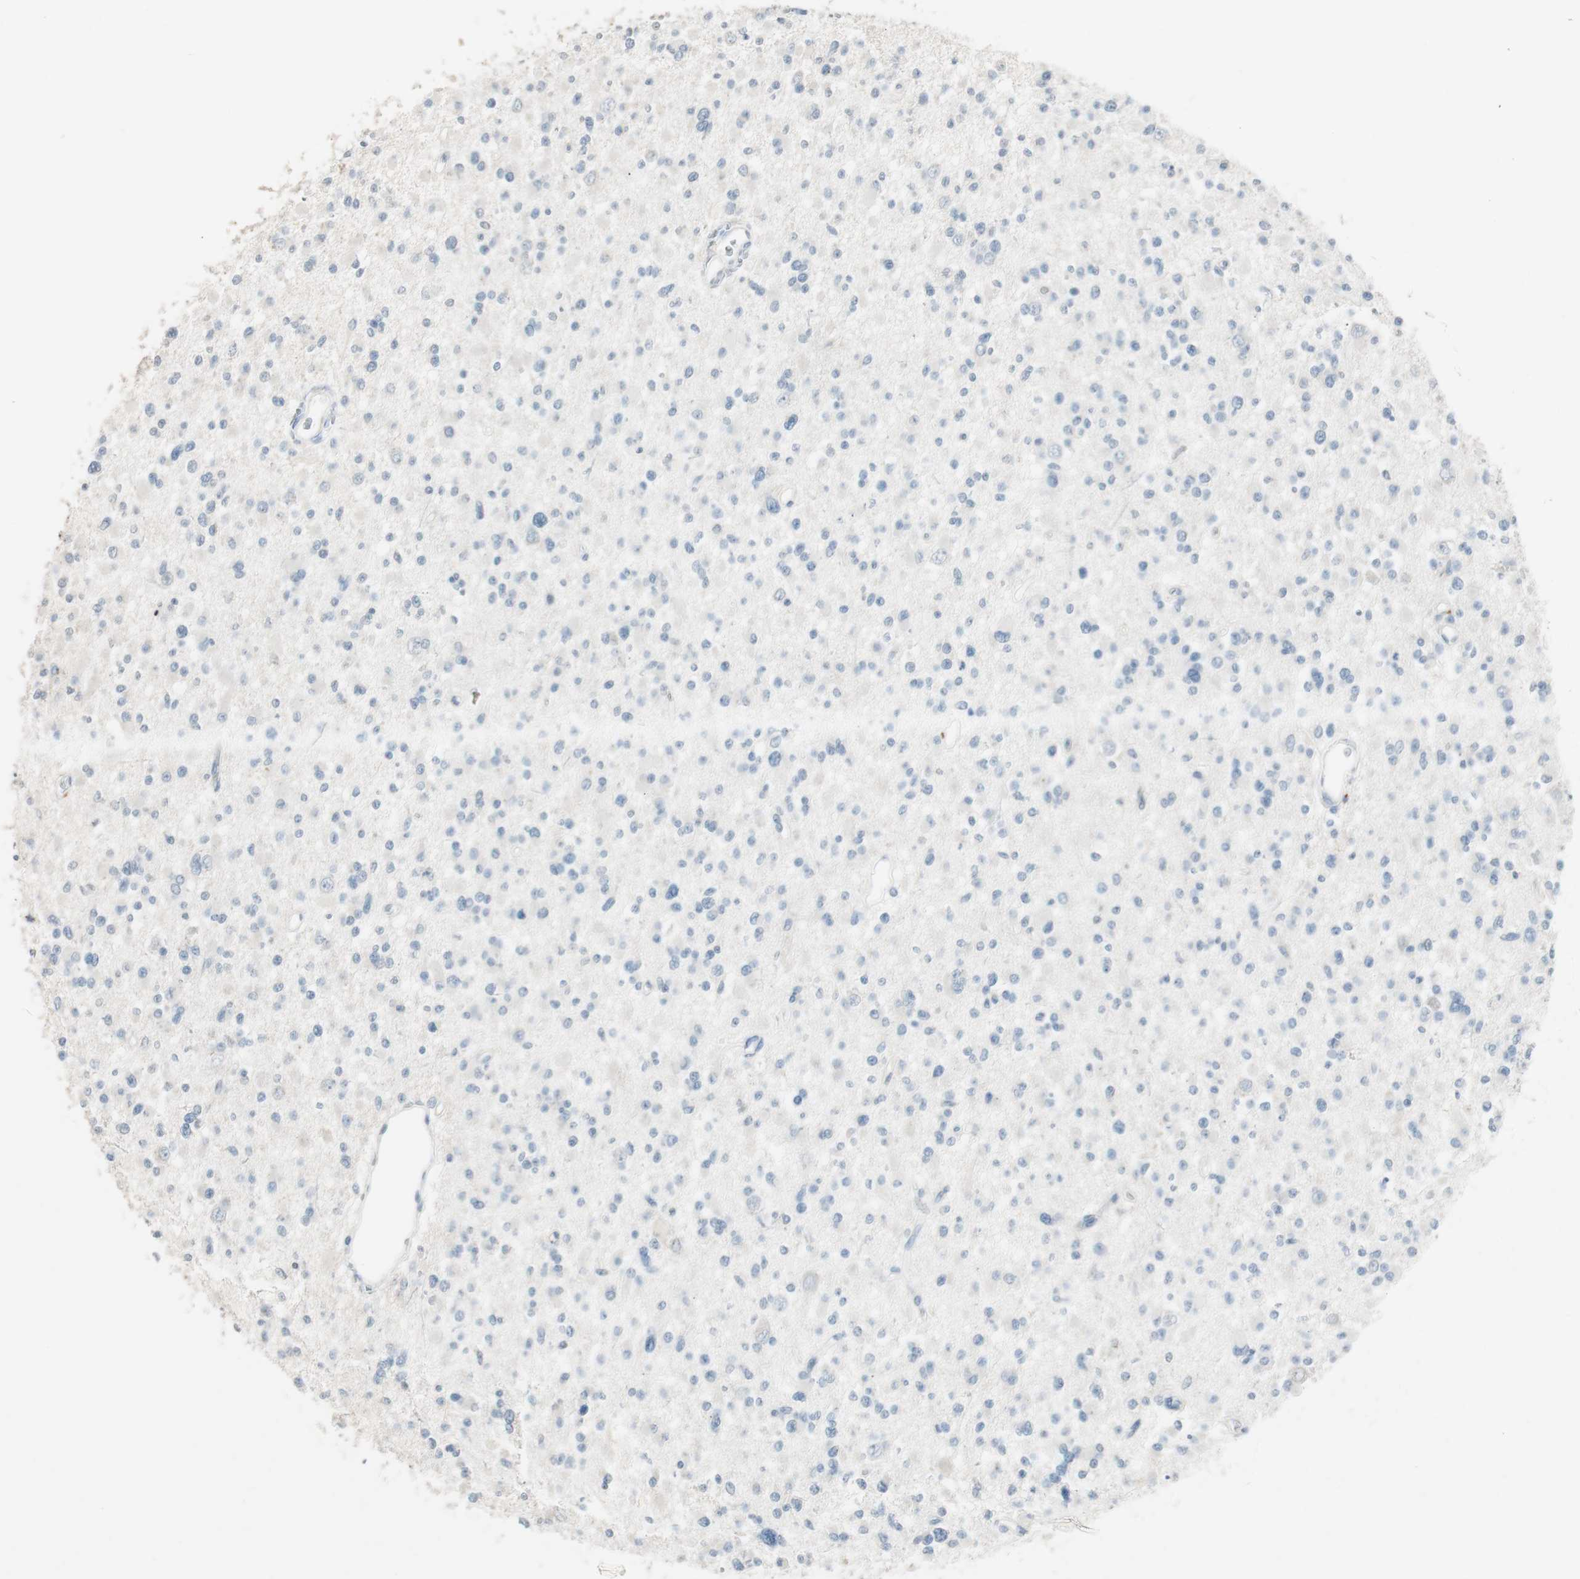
{"staining": {"intensity": "negative", "quantity": "none", "location": "none"}, "tissue": "glioma", "cell_type": "Tumor cells", "image_type": "cancer", "snomed": [{"axis": "morphology", "description": "Glioma, malignant, Low grade"}, {"axis": "topography", "description": "Brain"}], "caption": "Malignant glioma (low-grade) stained for a protein using immunohistochemistry demonstrates no positivity tumor cells.", "gene": "KHK", "patient": {"sex": "female", "age": 22}}